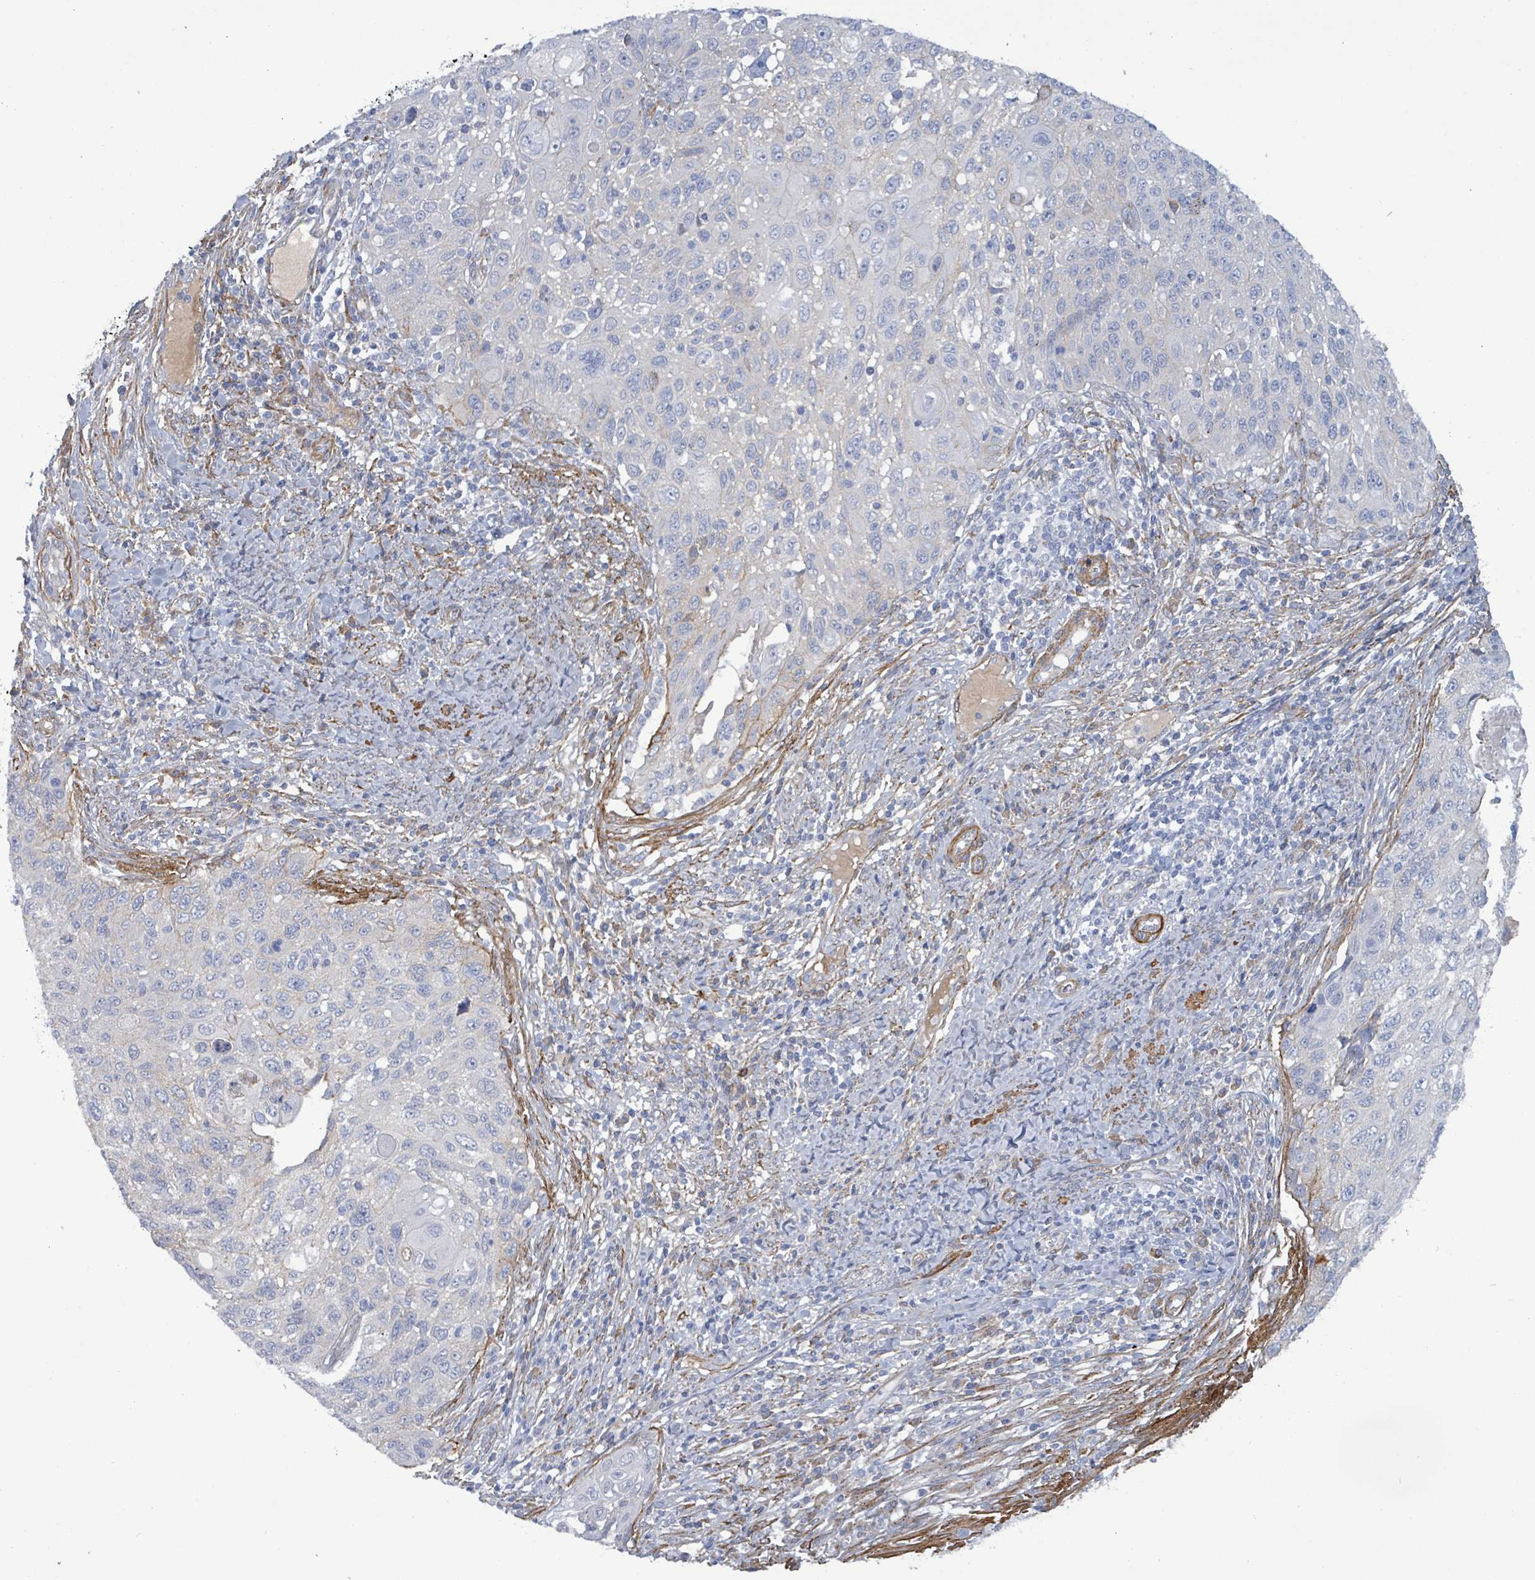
{"staining": {"intensity": "negative", "quantity": "none", "location": "none"}, "tissue": "cervical cancer", "cell_type": "Tumor cells", "image_type": "cancer", "snomed": [{"axis": "morphology", "description": "Squamous cell carcinoma, NOS"}, {"axis": "topography", "description": "Cervix"}], "caption": "IHC of human cervical squamous cell carcinoma exhibits no expression in tumor cells.", "gene": "DMRTC1B", "patient": {"sex": "female", "age": 70}}